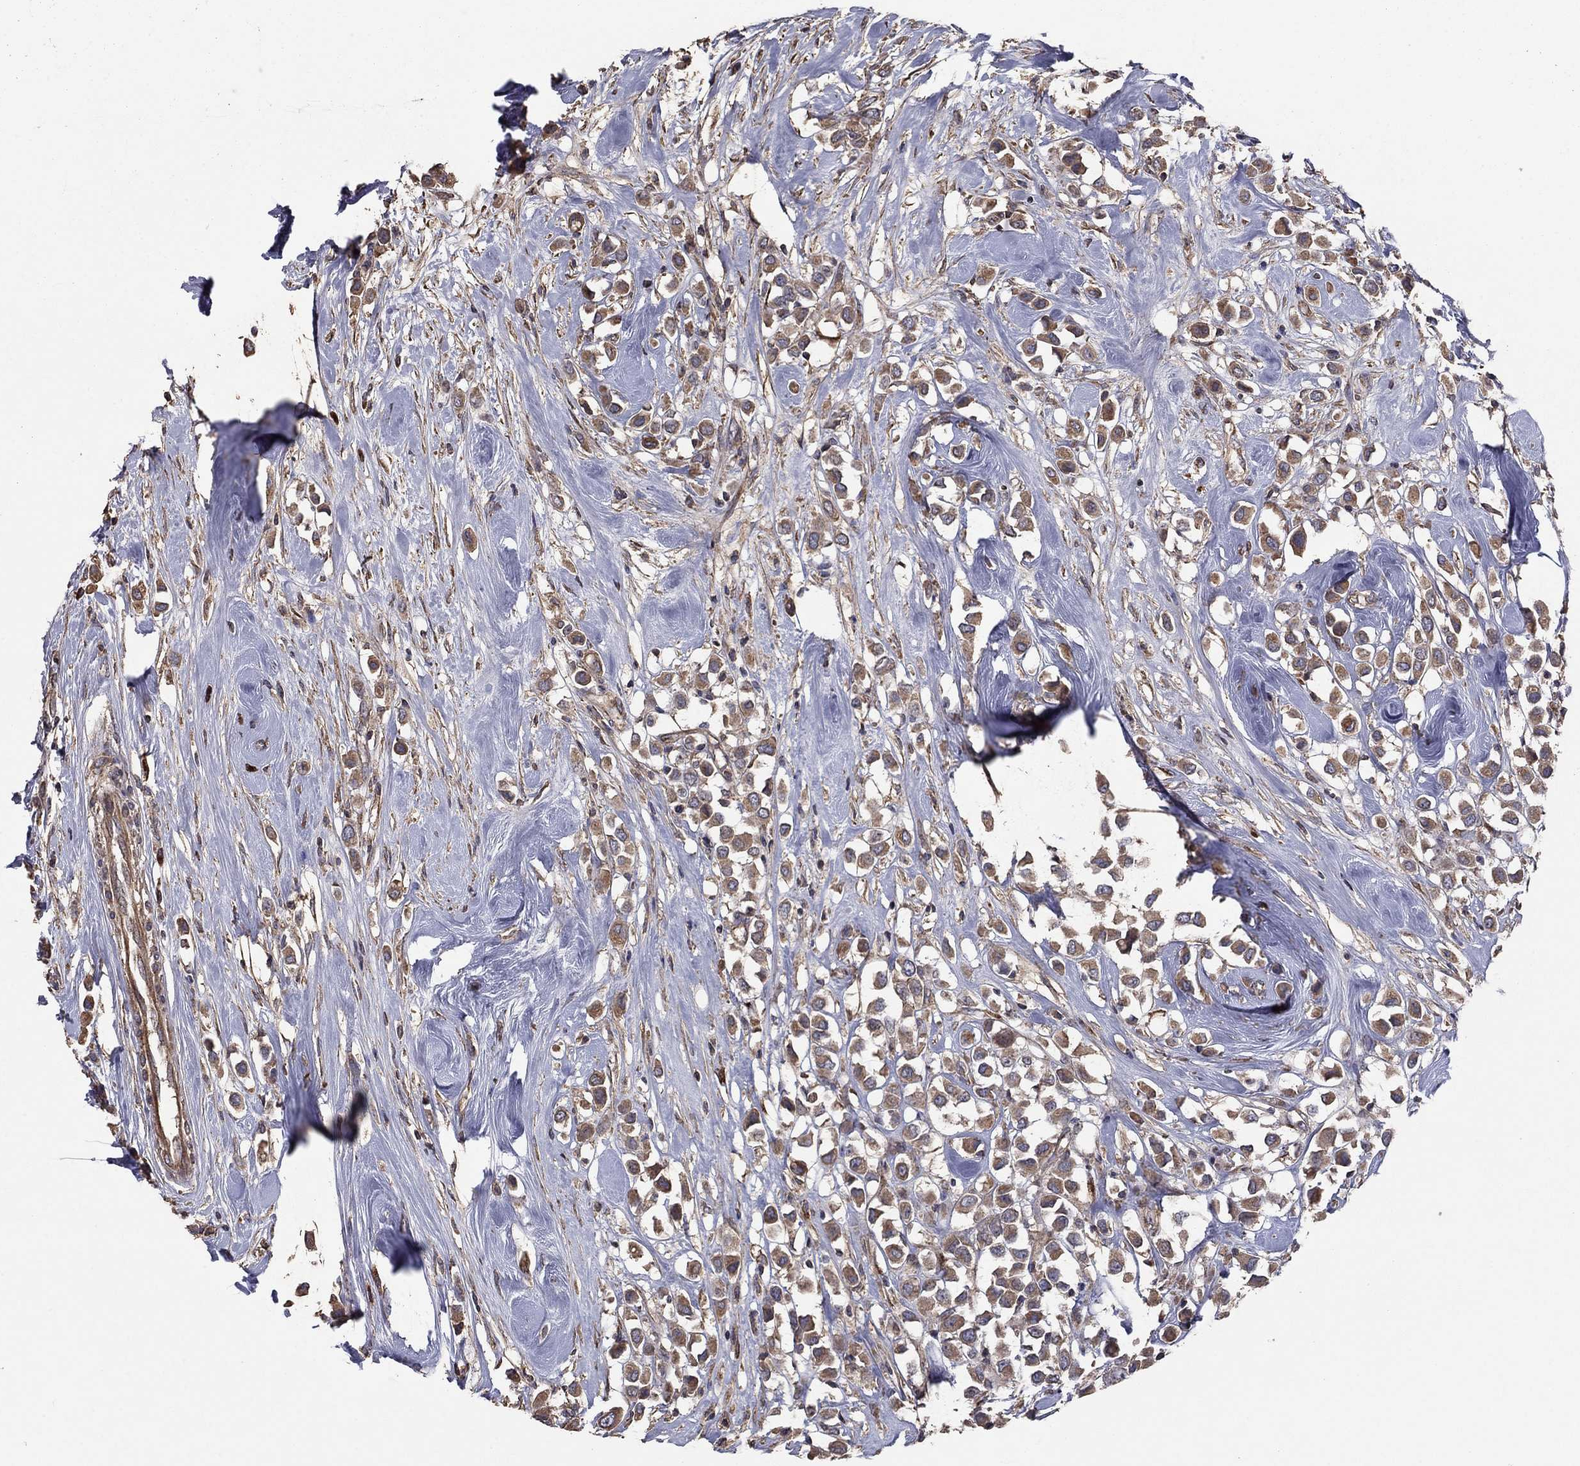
{"staining": {"intensity": "moderate", "quantity": "25%-75%", "location": "cytoplasmic/membranous"}, "tissue": "breast cancer", "cell_type": "Tumor cells", "image_type": "cancer", "snomed": [{"axis": "morphology", "description": "Duct carcinoma"}, {"axis": "topography", "description": "Breast"}], "caption": "This image displays infiltrating ductal carcinoma (breast) stained with immunohistochemistry to label a protein in brown. The cytoplasmic/membranous of tumor cells show moderate positivity for the protein. Nuclei are counter-stained blue.", "gene": "FLT4", "patient": {"sex": "female", "age": 61}}